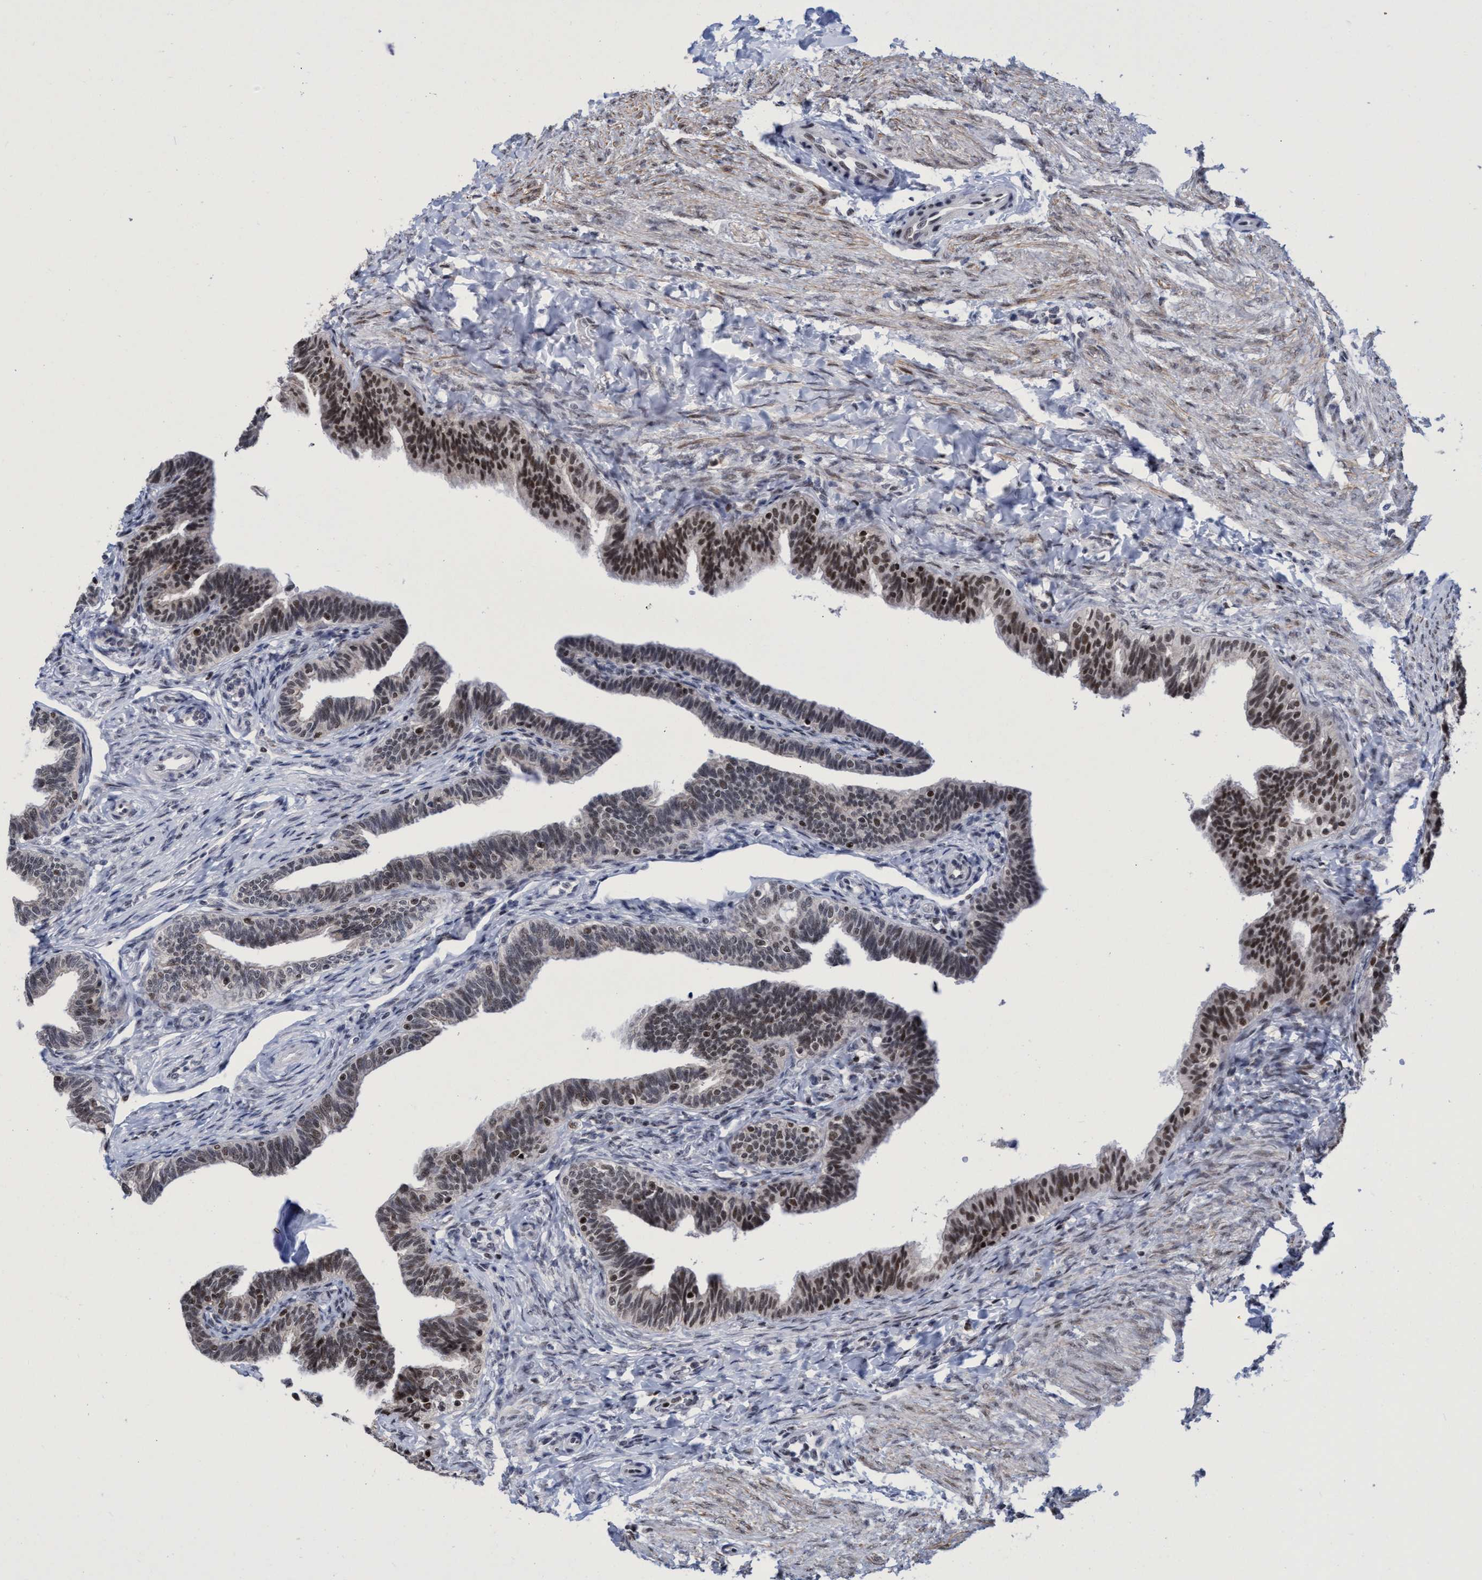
{"staining": {"intensity": "strong", "quantity": "25%-75%", "location": "nuclear"}, "tissue": "fallopian tube", "cell_type": "Glandular cells", "image_type": "normal", "snomed": [{"axis": "morphology", "description": "Normal tissue, NOS"}, {"axis": "topography", "description": "Fallopian tube"}, {"axis": "topography", "description": "Ovary"}], "caption": "About 25%-75% of glandular cells in benign fallopian tube reveal strong nuclear protein staining as visualized by brown immunohistochemical staining.", "gene": "C9orf78", "patient": {"sex": "female", "age": 23}}